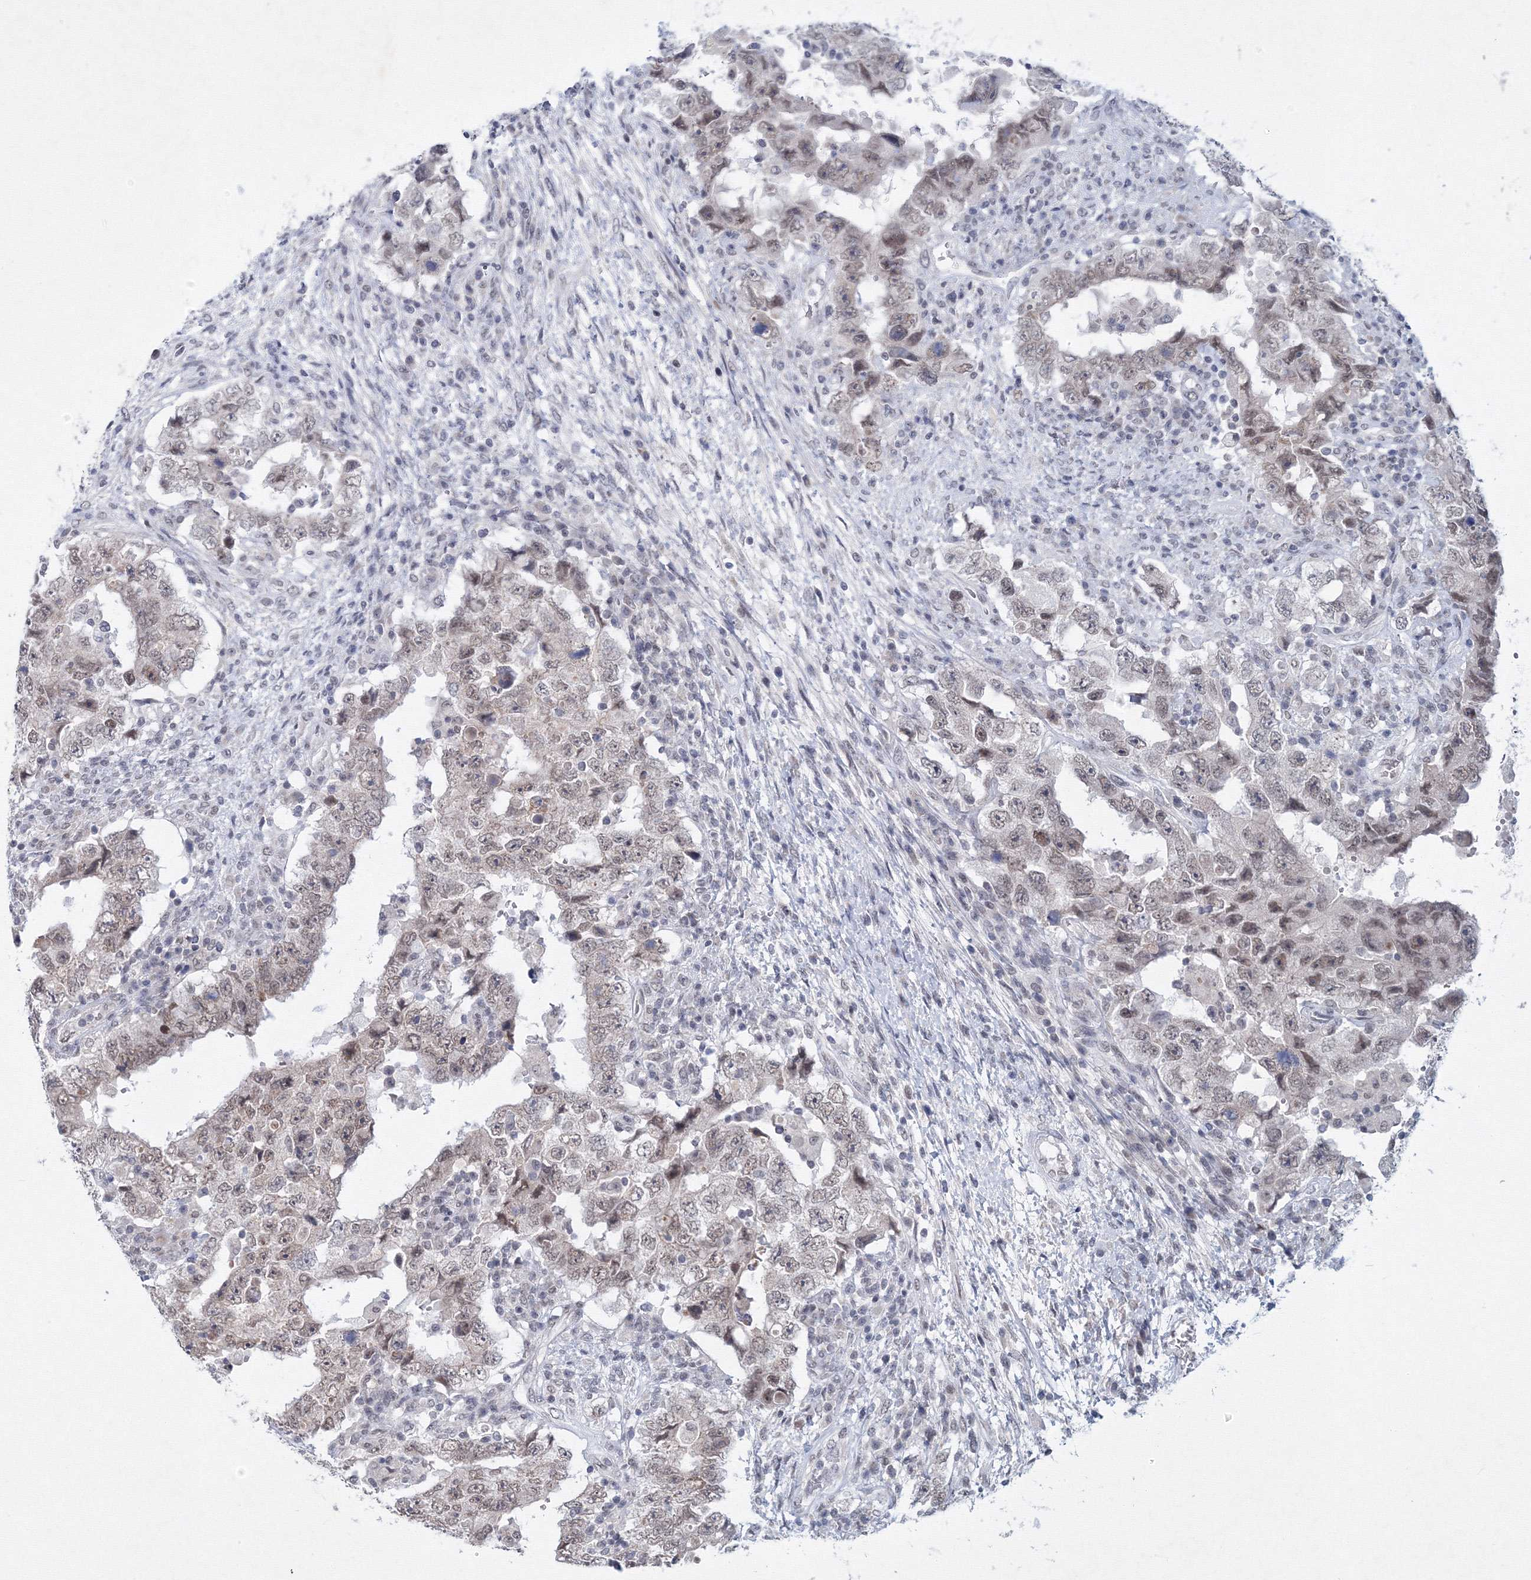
{"staining": {"intensity": "weak", "quantity": "<25%", "location": "nuclear"}, "tissue": "testis cancer", "cell_type": "Tumor cells", "image_type": "cancer", "snomed": [{"axis": "morphology", "description": "Carcinoma, Embryonal, NOS"}, {"axis": "topography", "description": "Testis"}], "caption": "High power microscopy photomicrograph of an IHC histopathology image of testis cancer, revealing no significant positivity in tumor cells.", "gene": "SF3B6", "patient": {"sex": "male", "age": 26}}